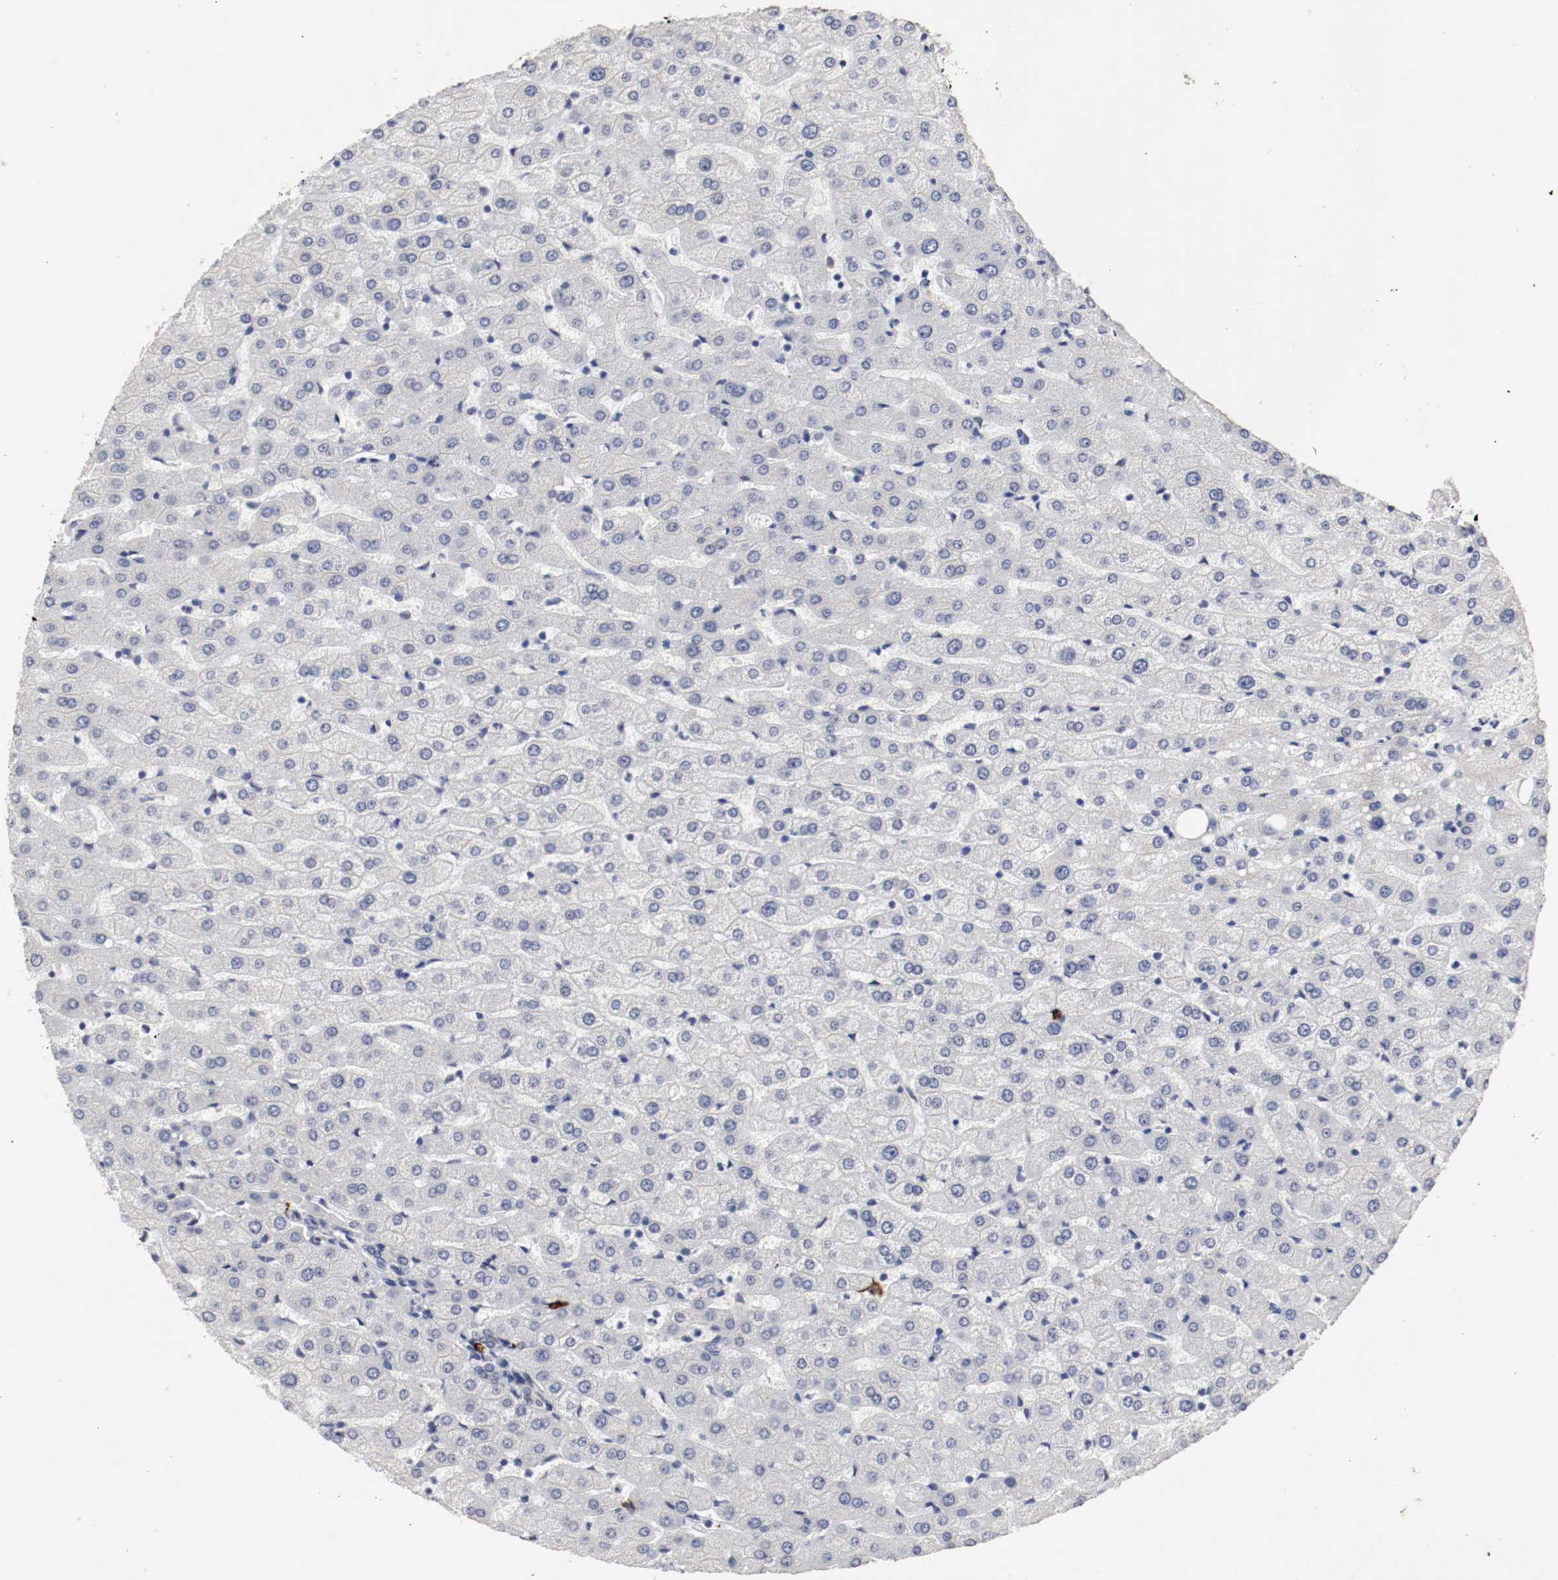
{"staining": {"intensity": "negative", "quantity": "none", "location": "none"}, "tissue": "liver", "cell_type": "Cholangiocytes", "image_type": "normal", "snomed": [{"axis": "morphology", "description": "Normal tissue, NOS"}, {"axis": "morphology", "description": "Fibrosis, NOS"}, {"axis": "topography", "description": "Liver"}], "caption": "Cholangiocytes are negative for brown protein staining in unremarkable liver. (Brightfield microscopy of DAB (3,3'-diaminobenzidine) immunohistochemistry (IHC) at high magnification).", "gene": "KIT", "patient": {"sex": "female", "age": 29}}